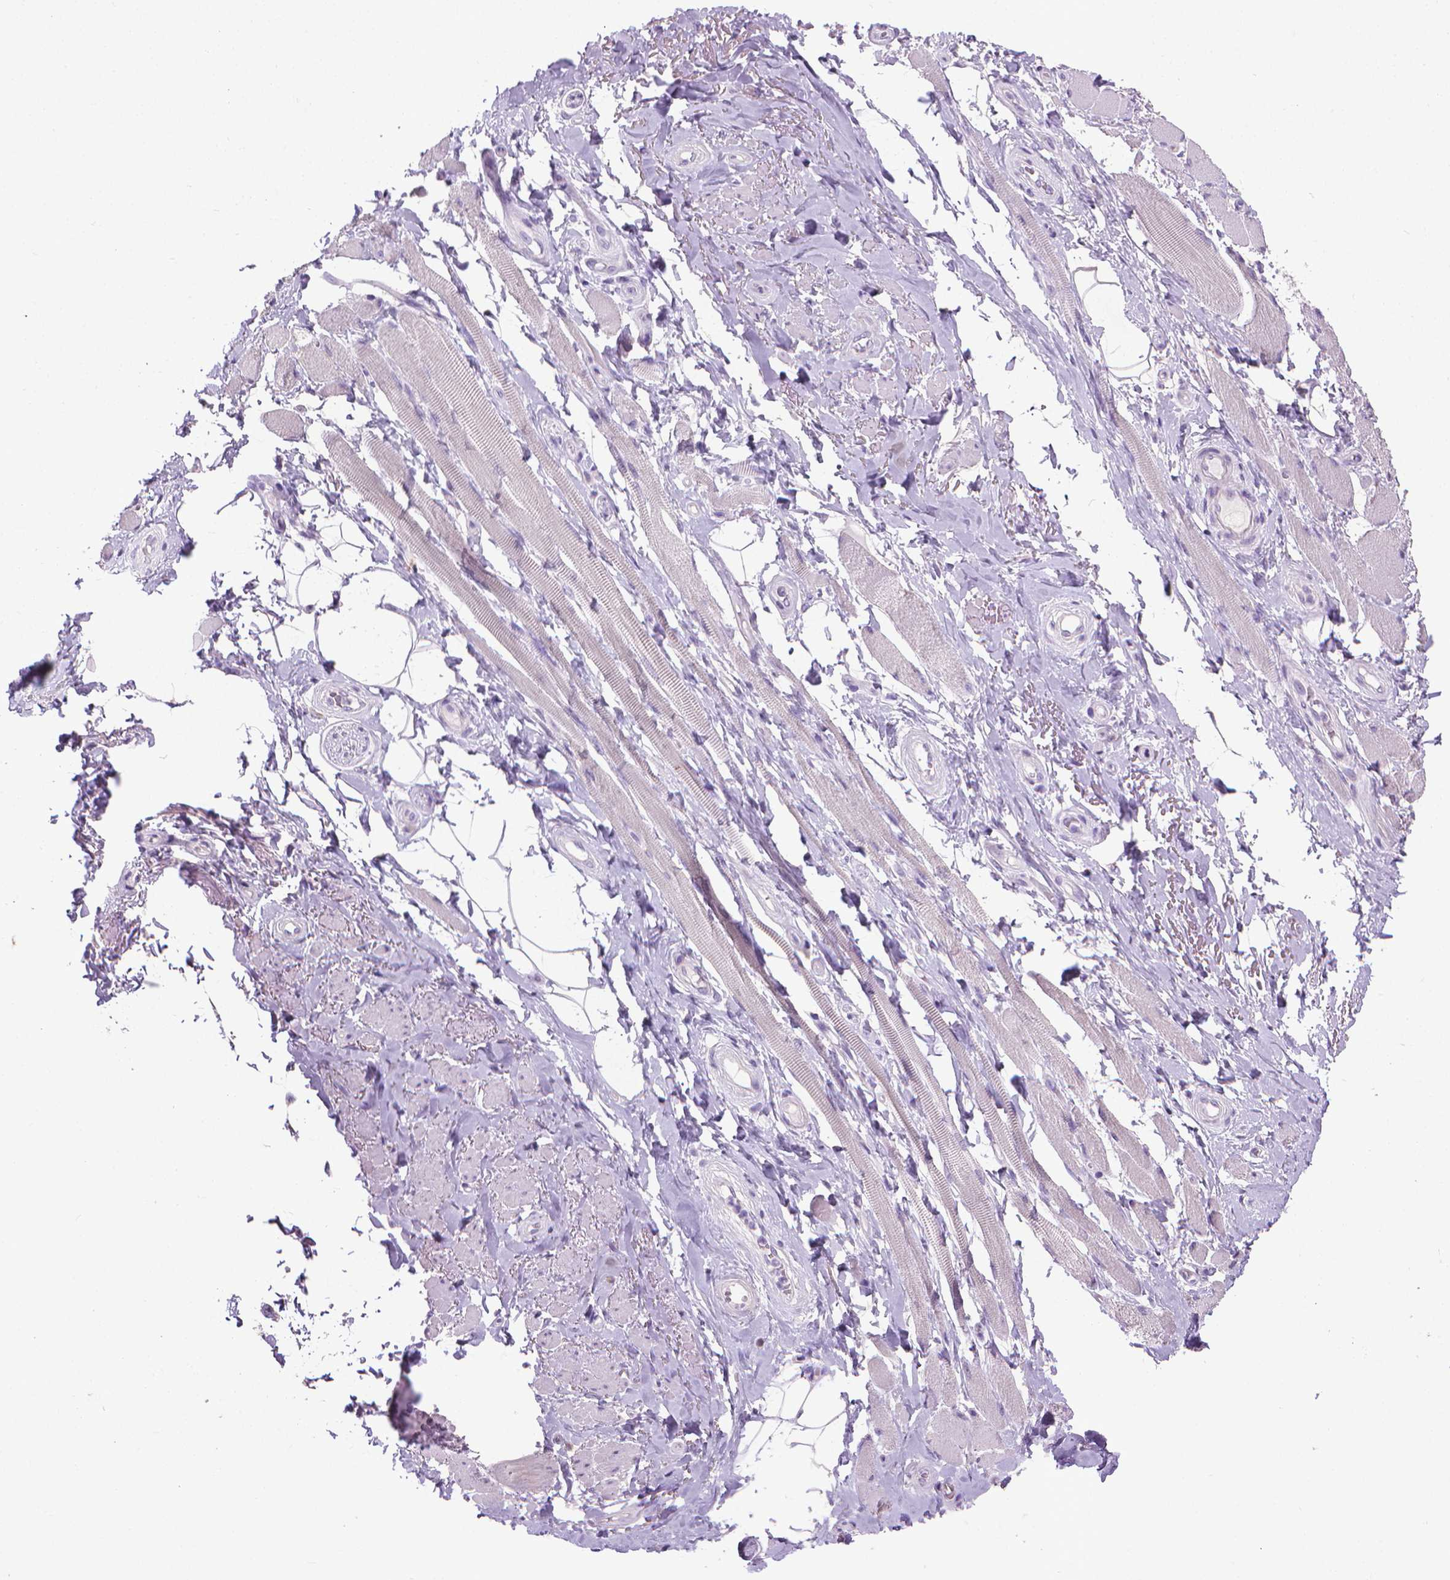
{"staining": {"intensity": "negative", "quantity": "none", "location": "none"}, "tissue": "adipose tissue", "cell_type": "Adipocytes", "image_type": "normal", "snomed": [{"axis": "morphology", "description": "Normal tissue, NOS"}, {"axis": "topography", "description": "Anal"}, {"axis": "topography", "description": "Peripheral nerve tissue"}], "caption": "This is an immunohistochemistry (IHC) histopathology image of normal human adipose tissue. There is no staining in adipocytes.", "gene": "KRT5", "patient": {"sex": "male", "age": 53}}